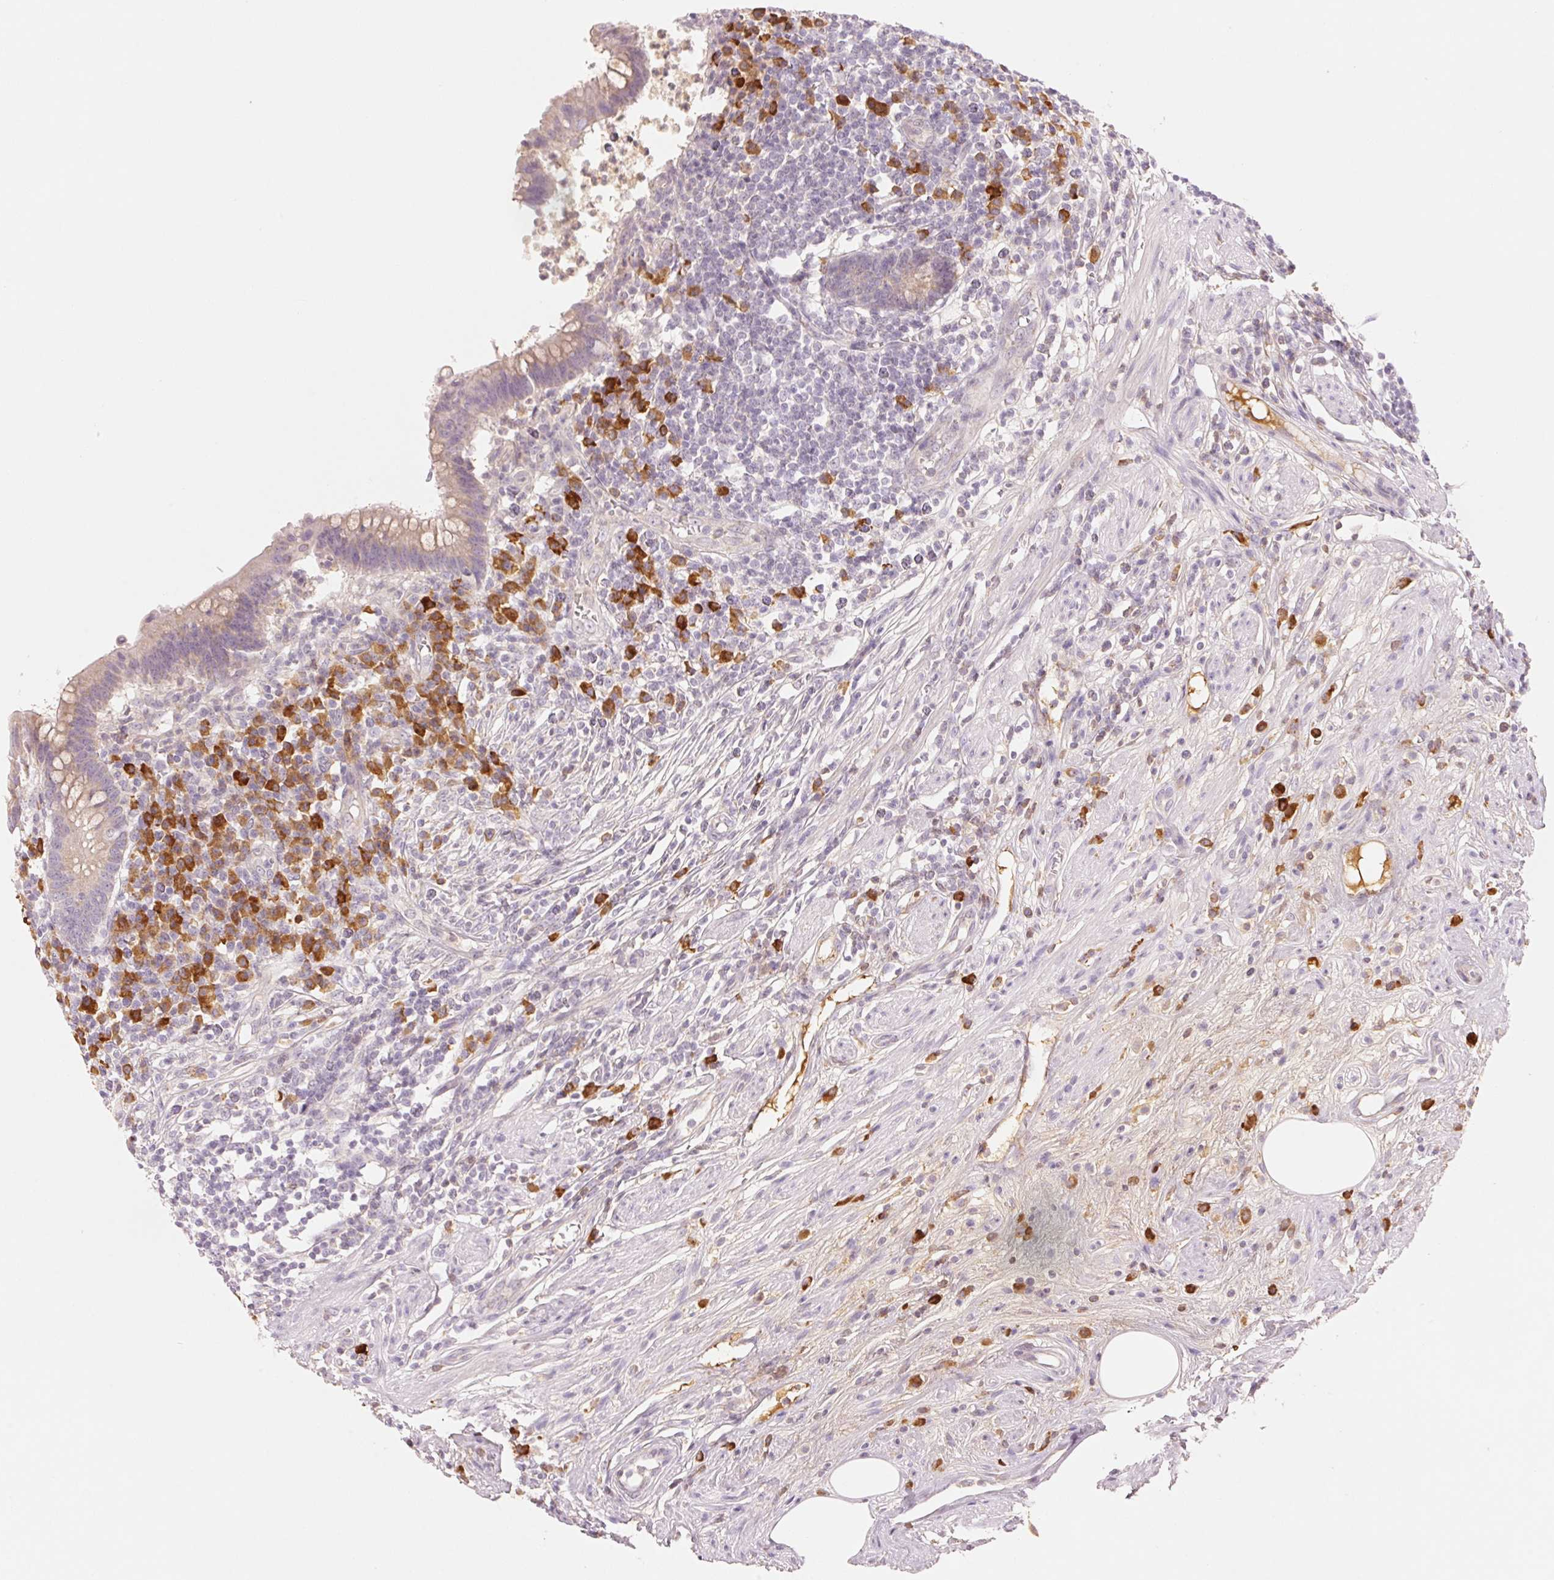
{"staining": {"intensity": "weak", "quantity": "25%-75%", "location": "cytoplasmic/membranous"}, "tissue": "appendix", "cell_type": "Glandular cells", "image_type": "normal", "snomed": [{"axis": "morphology", "description": "Normal tissue, NOS"}, {"axis": "topography", "description": "Appendix"}], "caption": "Protein analysis of normal appendix reveals weak cytoplasmic/membranous positivity in approximately 25%-75% of glandular cells.", "gene": "RMDN2", "patient": {"sex": "female", "age": 56}}